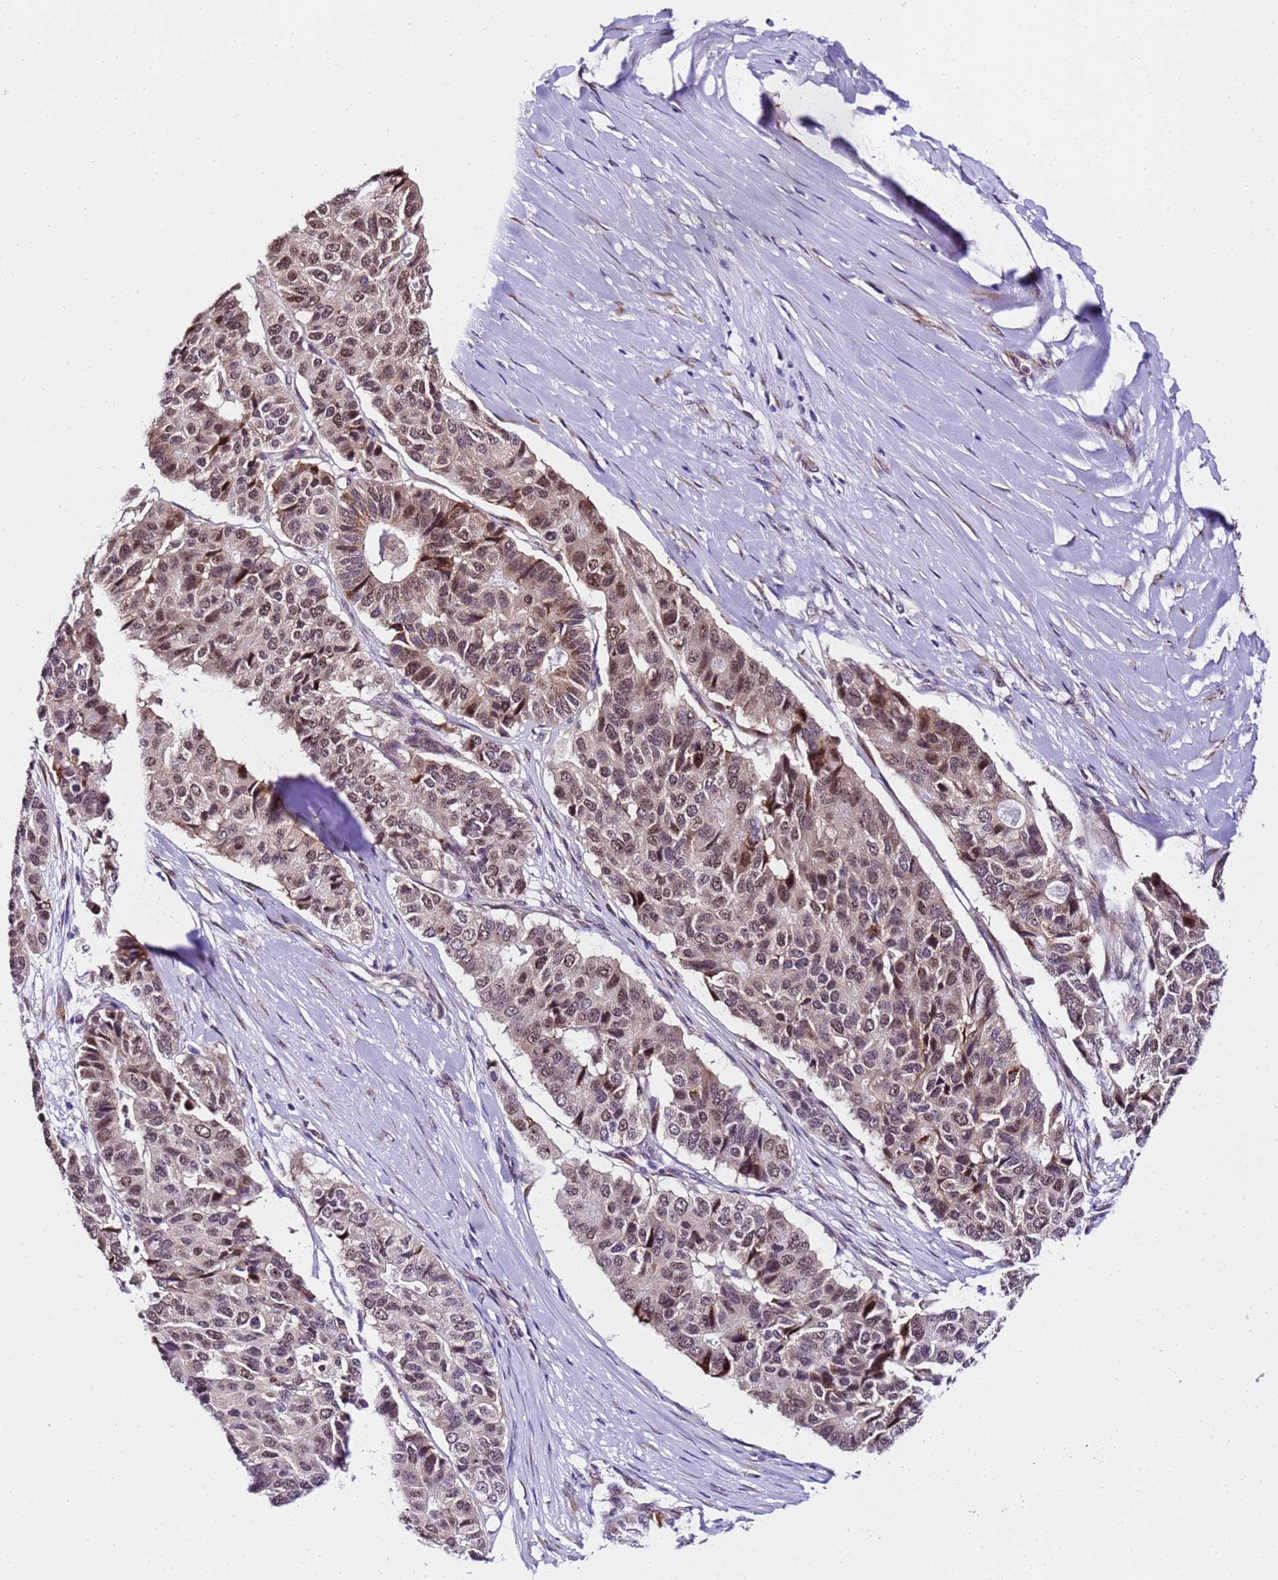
{"staining": {"intensity": "moderate", "quantity": ">75%", "location": "nuclear"}, "tissue": "pancreatic cancer", "cell_type": "Tumor cells", "image_type": "cancer", "snomed": [{"axis": "morphology", "description": "Adenocarcinoma, NOS"}, {"axis": "topography", "description": "Pancreas"}], "caption": "A brown stain highlights moderate nuclear staining of a protein in pancreatic cancer (adenocarcinoma) tumor cells.", "gene": "SLX4IP", "patient": {"sex": "male", "age": 50}}